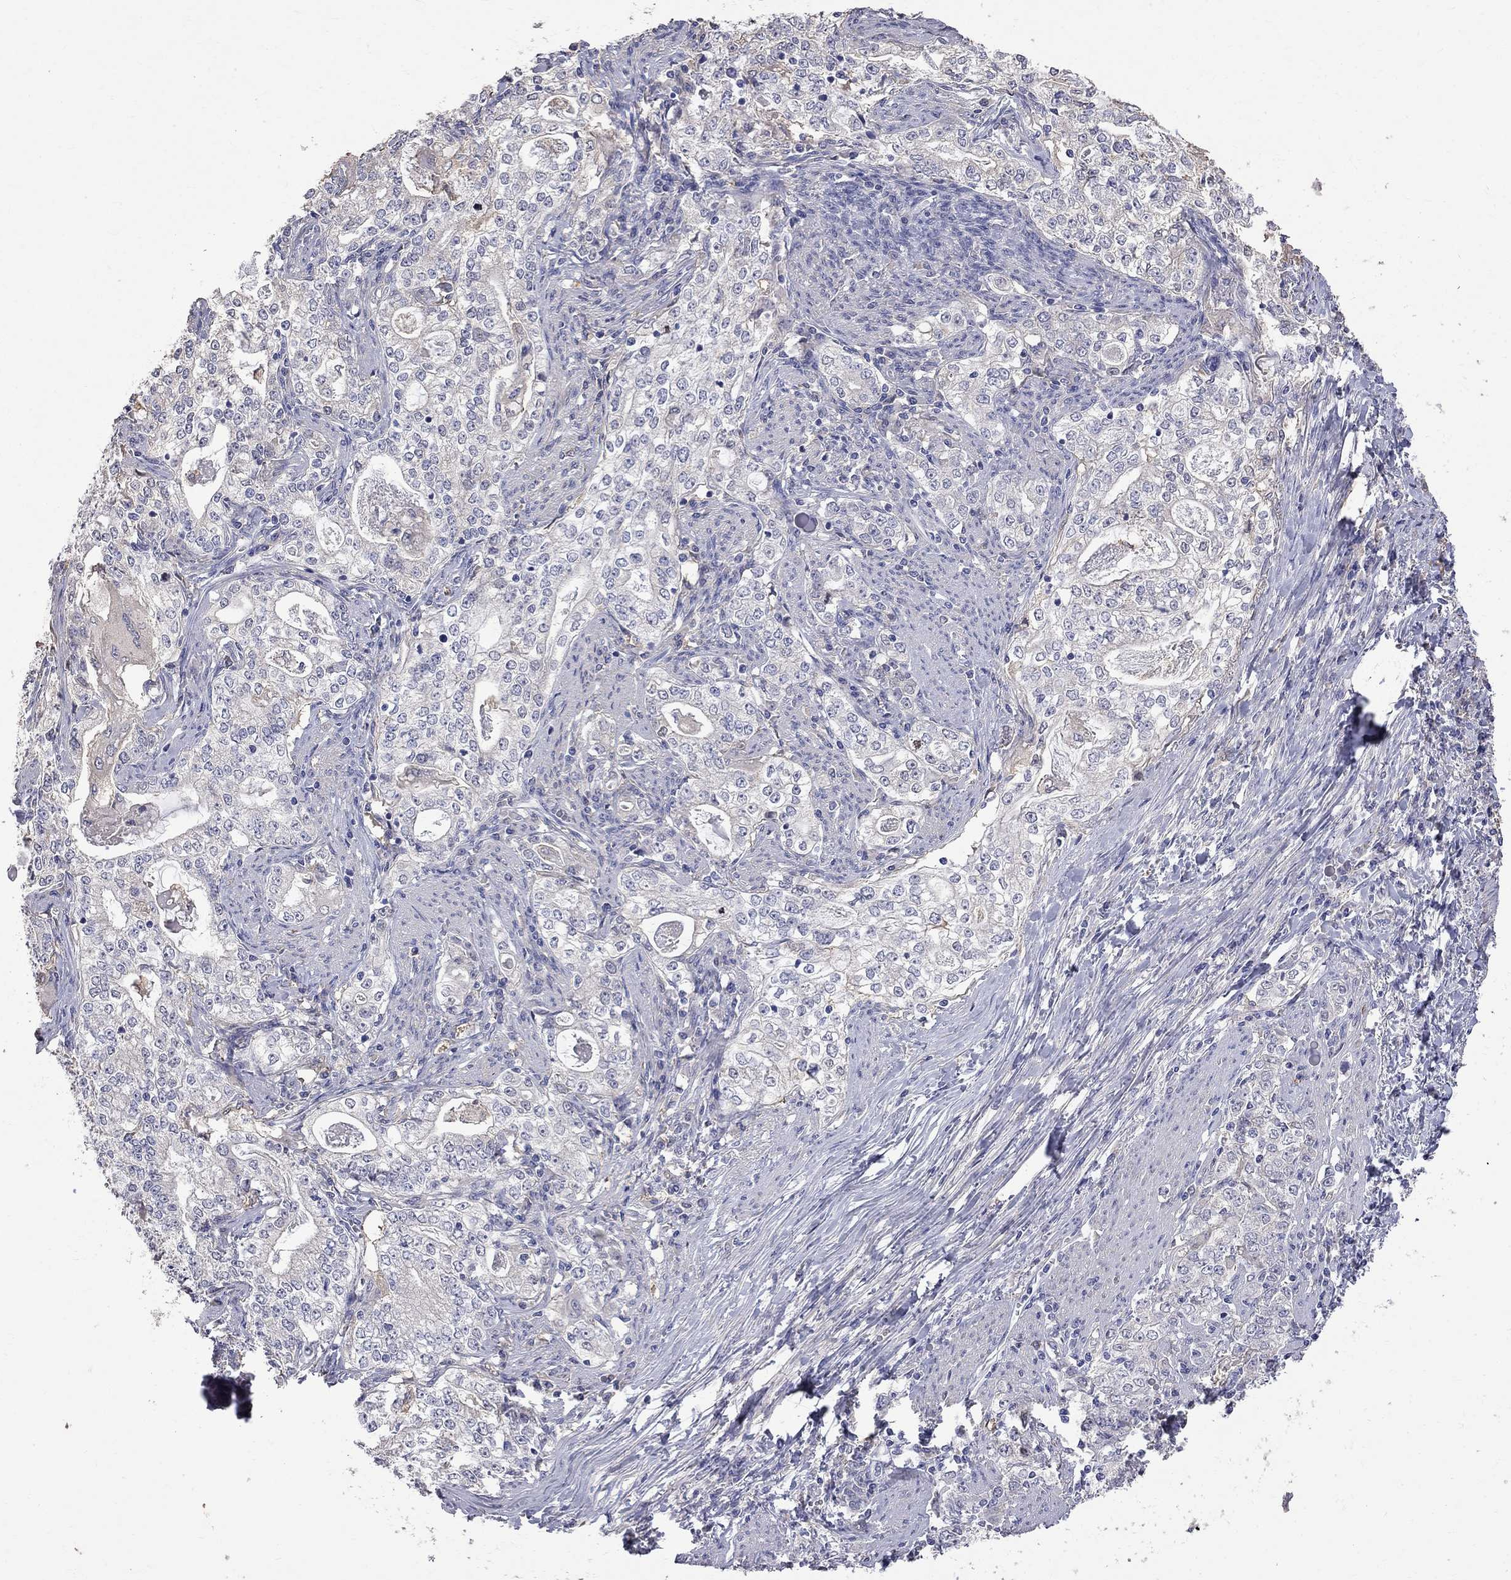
{"staining": {"intensity": "negative", "quantity": "none", "location": "none"}, "tissue": "stomach cancer", "cell_type": "Tumor cells", "image_type": "cancer", "snomed": [{"axis": "morphology", "description": "Adenocarcinoma, NOS"}, {"axis": "topography", "description": "Stomach, lower"}], "caption": "IHC histopathology image of stomach cancer stained for a protein (brown), which displays no expression in tumor cells.", "gene": "CKAP2", "patient": {"sex": "female", "age": 72}}